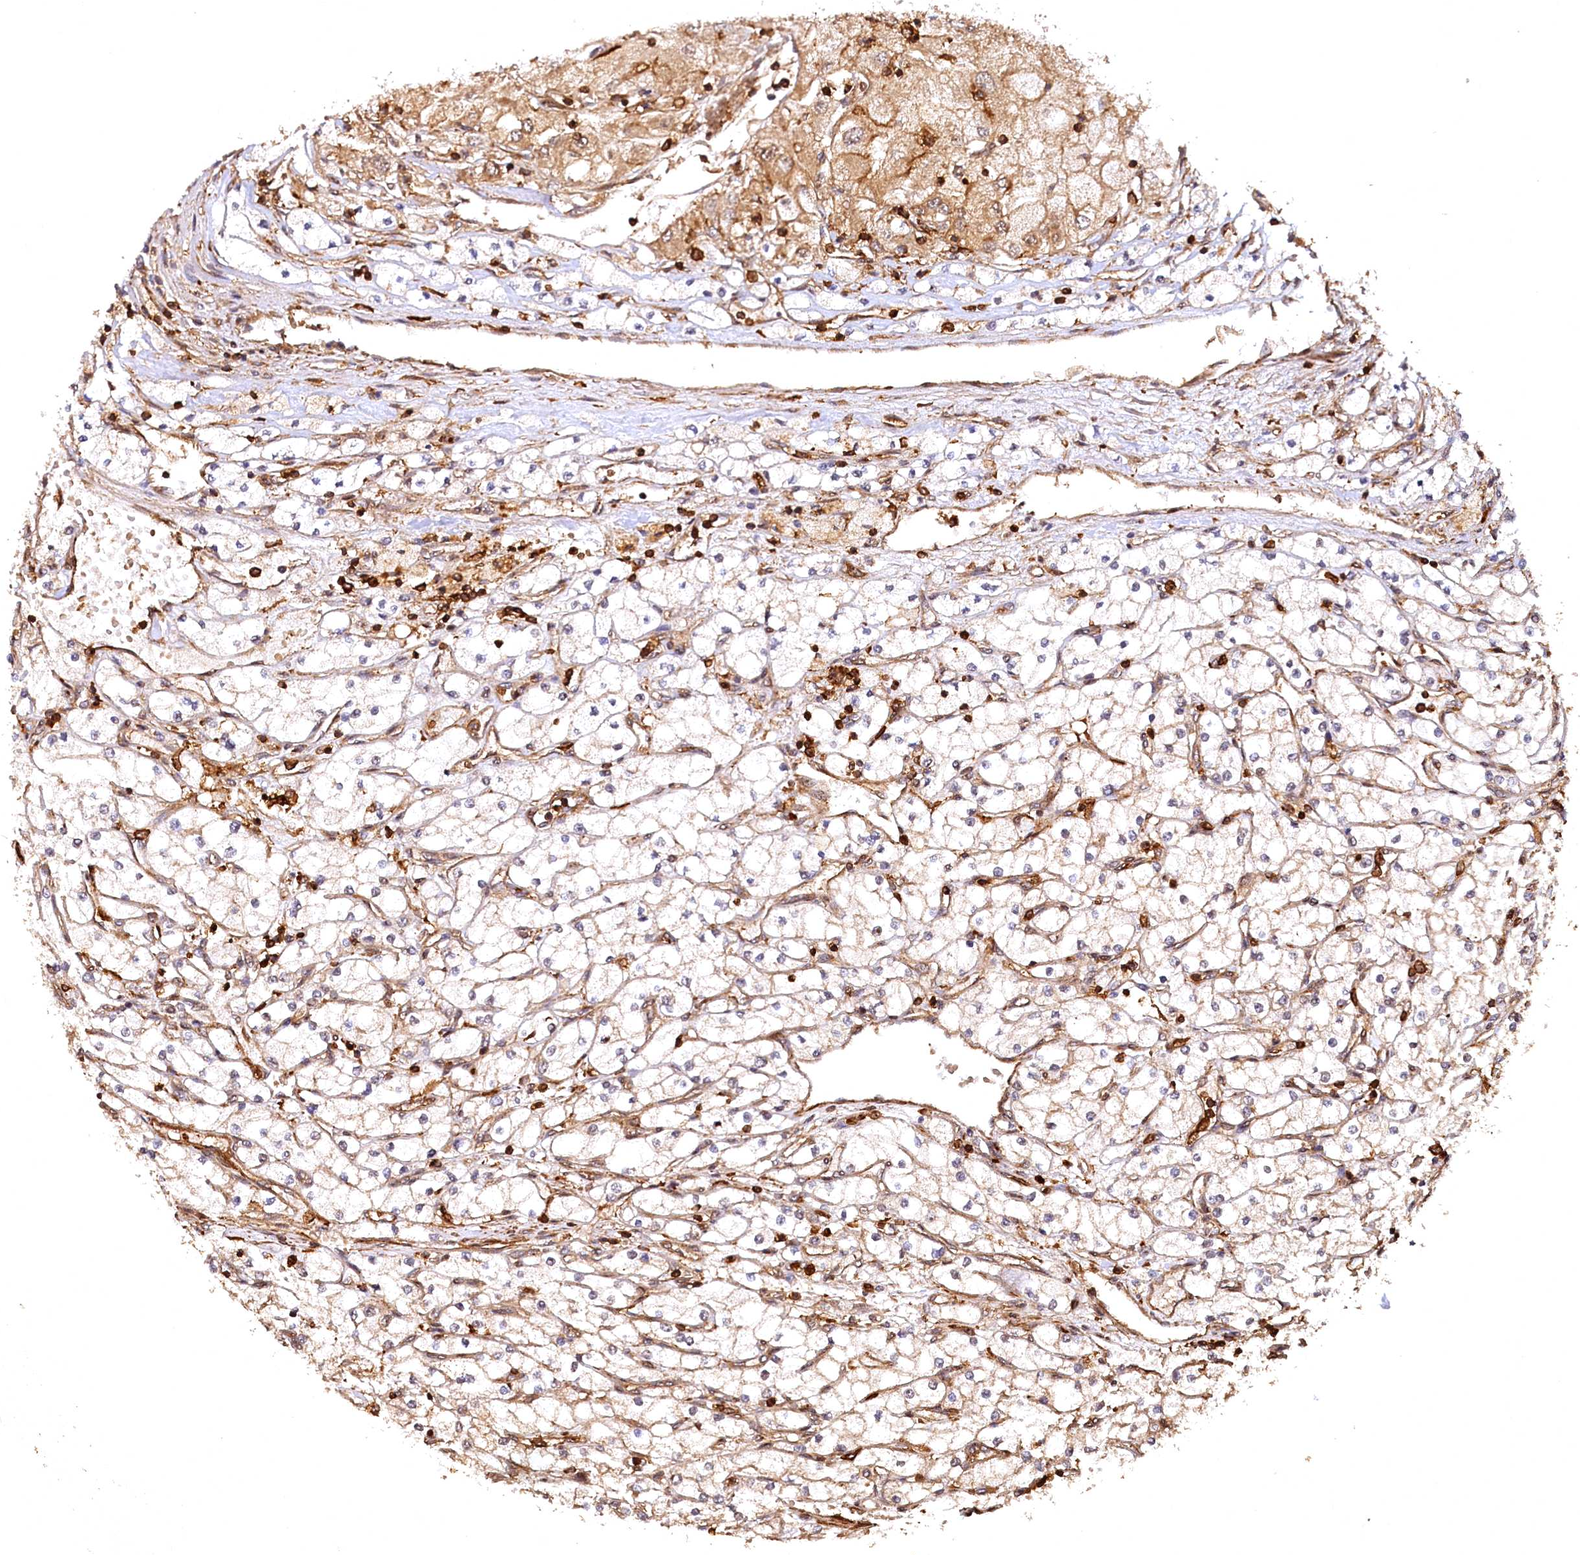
{"staining": {"intensity": "moderate", "quantity": "25%-75%", "location": "cytoplasmic/membranous"}, "tissue": "renal cancer", "cell_type": "Tumor cells", "image_type": "cancer", "snomed": [{"axis": "morphology", "description": "Adenocarcinoma, NOS"}, {"axis": "topography", "description": "Kidney"}], "caption": "About 25%-75% of tumor cells in renal adenocarcinoma show moderate cytoplasmic/membranous protein positivity as visualized by brown immunohistochemical staining.", "gene": "STUB1", "patient": {"sex": "male", "age": 80}}